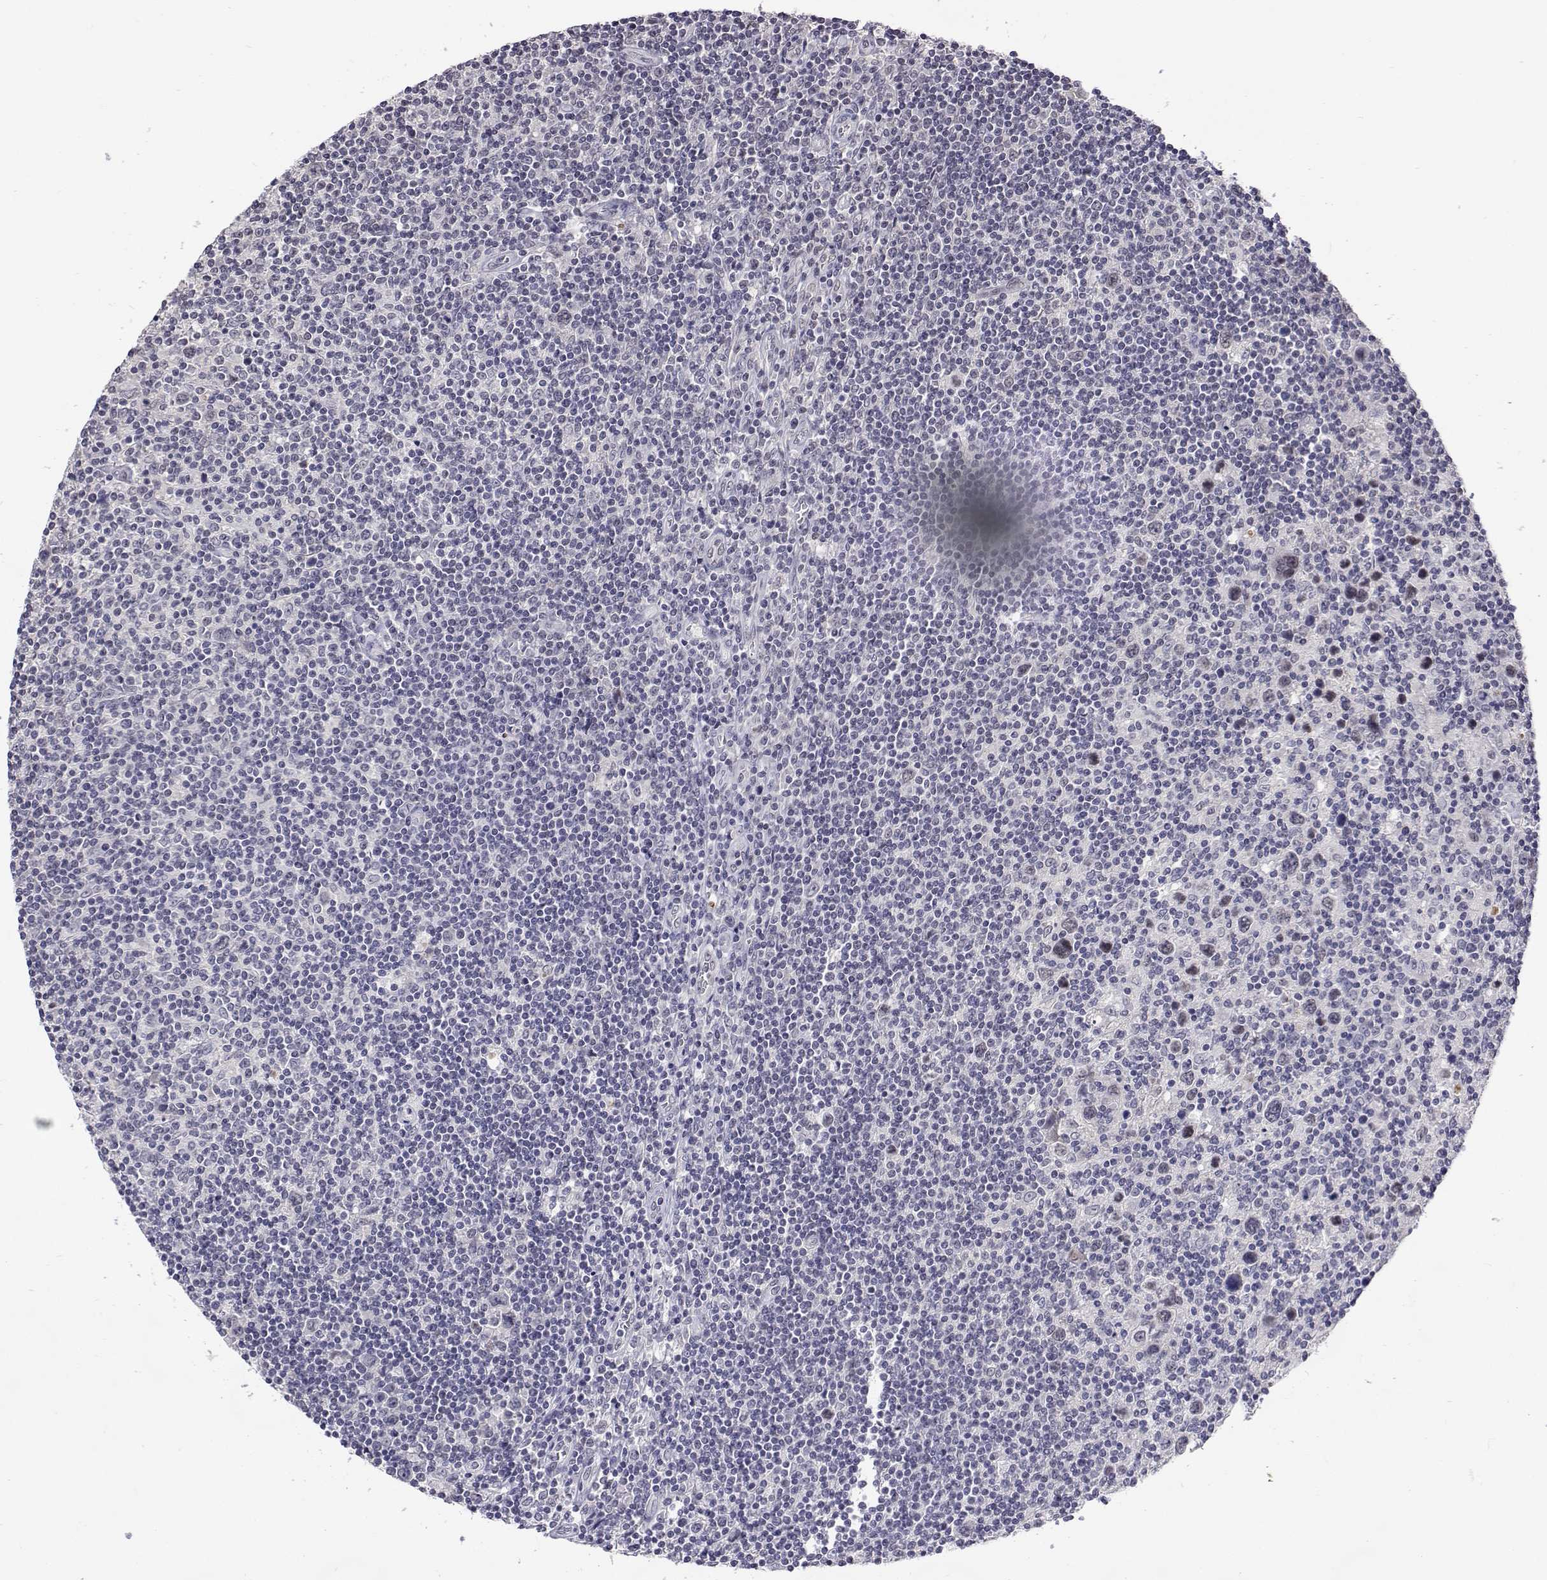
{"staining": {"intensity": "negative", "quantity": "none", "location": "none"}, "tissue": "lymphoma", "cell_type": "Tumor cells", "image_type": "cancer", "snomed": [{"axis": "morphology", "description": "Hodgkin's disease, NOS"}, {"axis": "topography", "description": "Lymph node"}], "caption": "The photomicrograph displays no staining of tumor cells in lymphoma.", "gene": "HNRNPA0", "patient": {"sex": "male", "age": 40}}